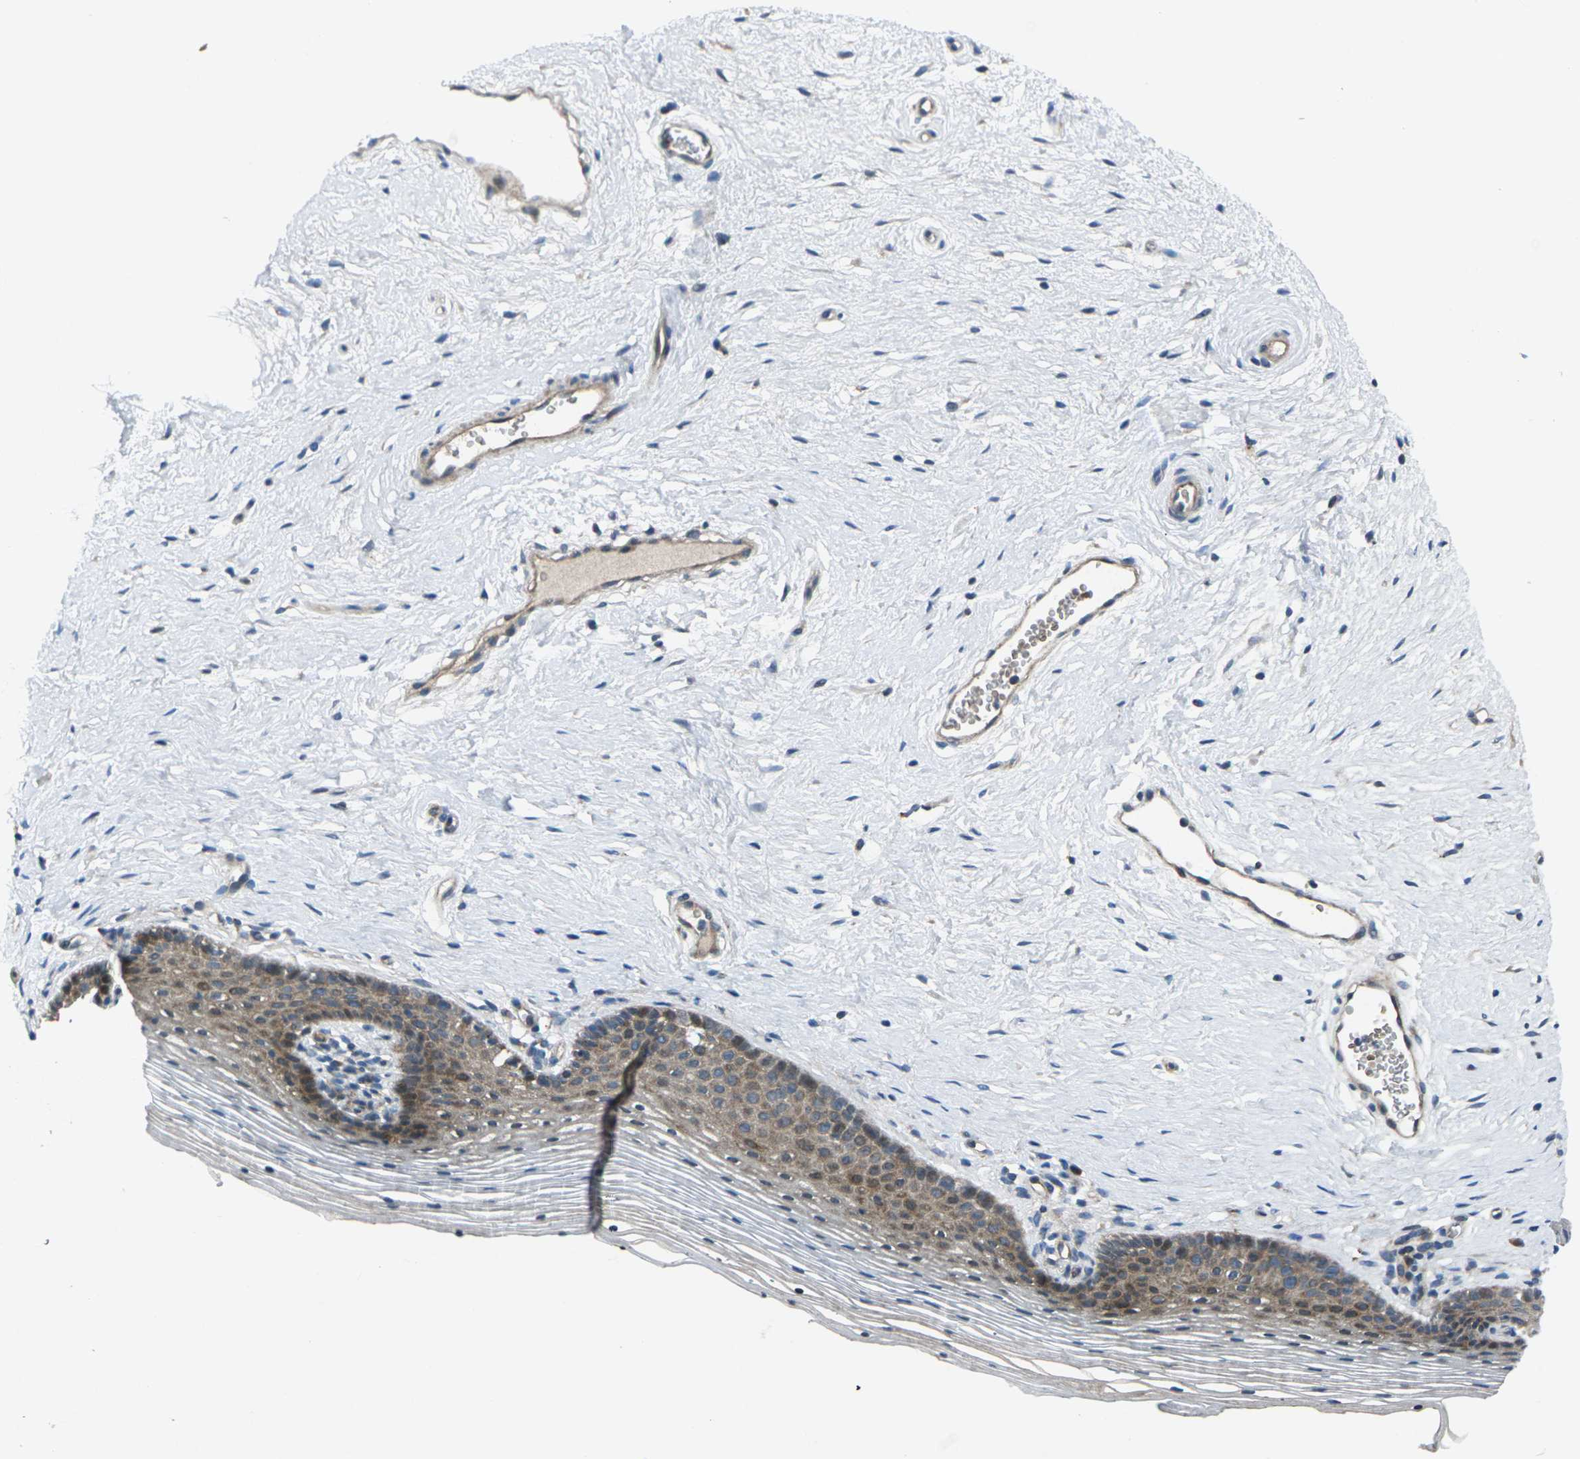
{"staining": {"intensity": "moderate", "quantity": ">75%", "location": "cytoplasmic/membranous"}, "tissue": "vagina", "cell_type": "Squamous epithelial cells", "image_type": "normal", "snomed": [{"axis": "morphology", "description": "Normal tissue, NOS"}, {"axis": "topography", "description": "Vagina"}], "caption": "Immunohistochemistry (IHC) histopathology image of unremarkable vagina stained for a protein (brown), which reveals medium levels of moderate cytoplasmic/membranous staining in about >75% of squamous epithelial cells.", "gene": "EDNRA", "patient": {"sex": "female", "age": 32}}